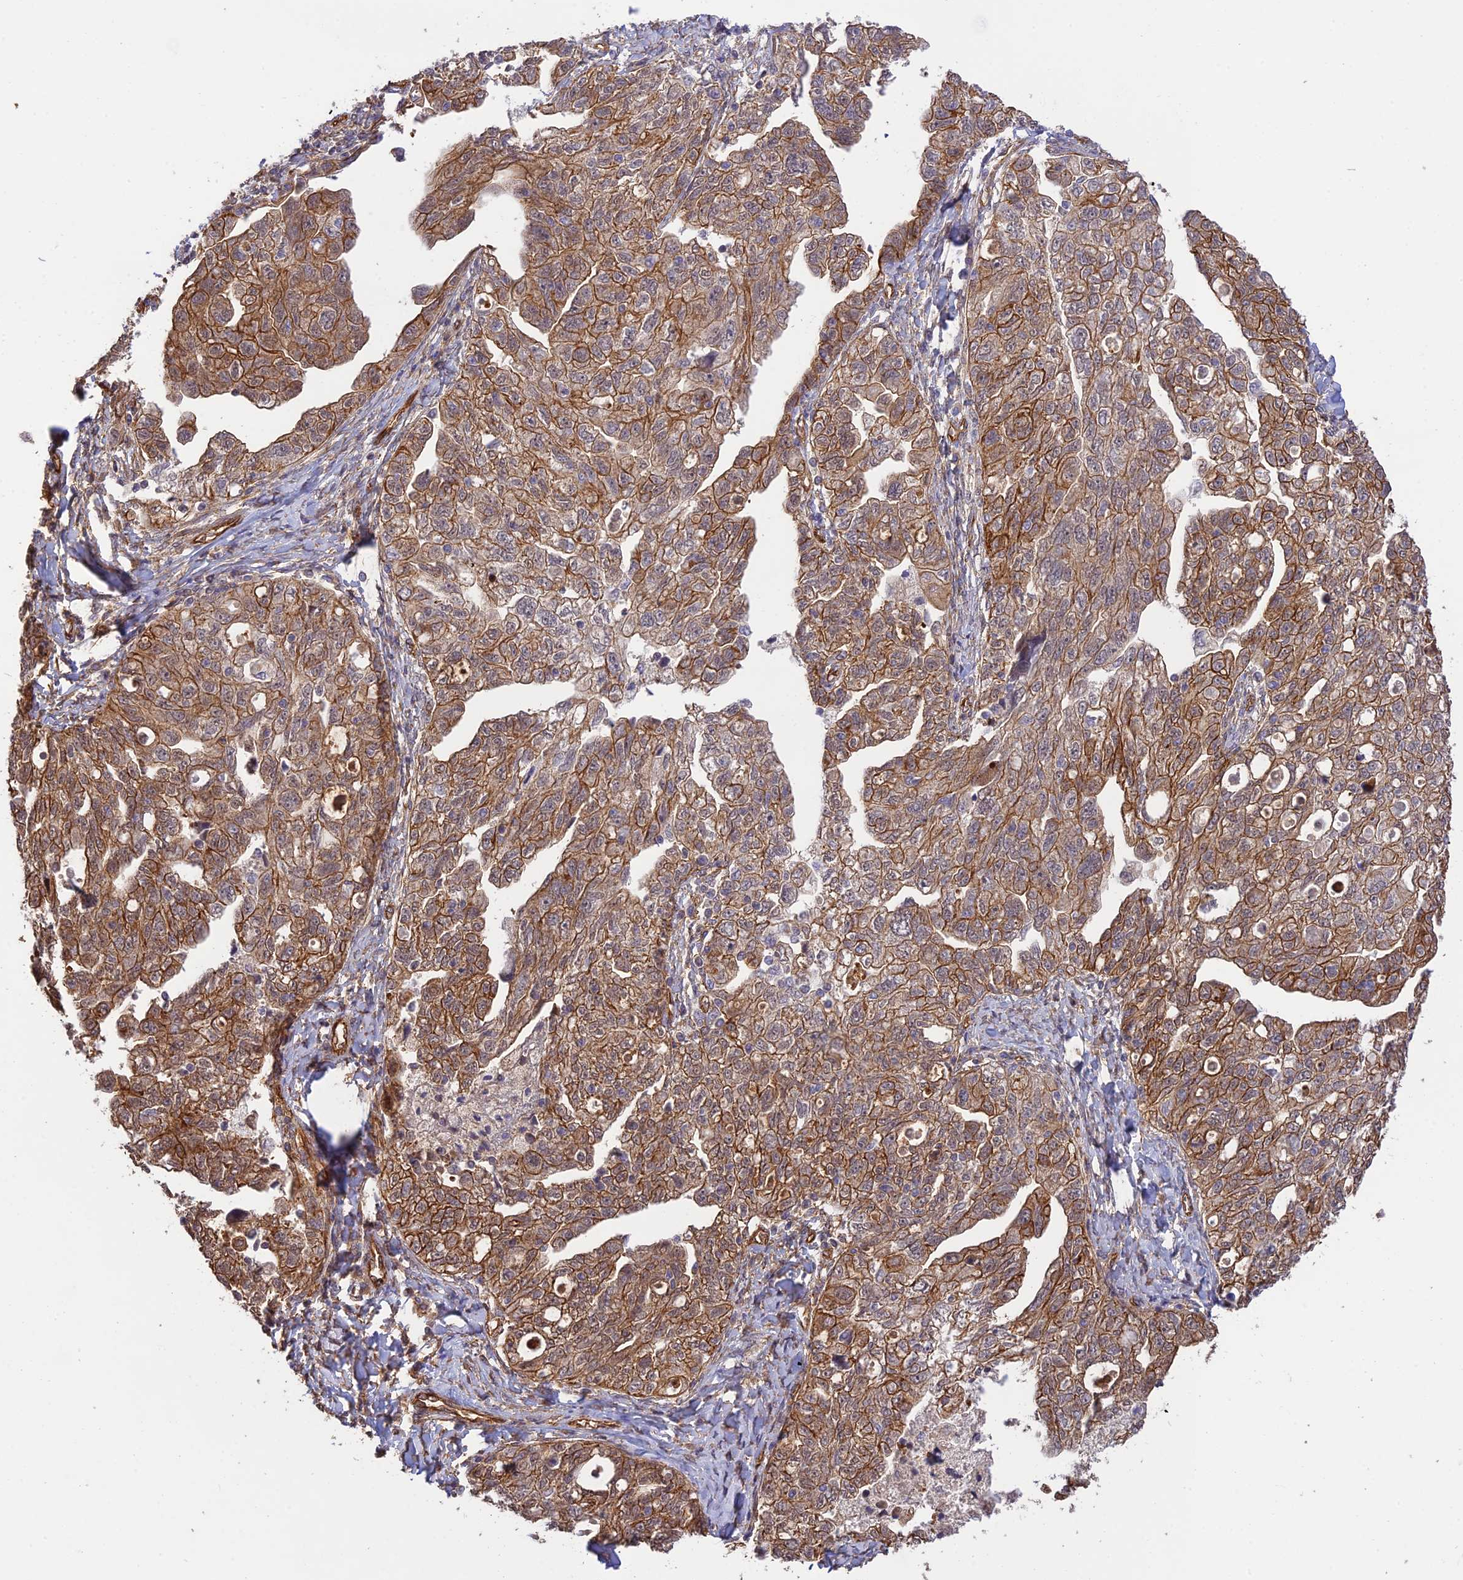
{"staining": {"intensity": "moderate", "quantity": ">75%", "location": "cytoplasmic/membranous"}, "tissue": "ovarian cancer", "cell_type": "Tumor cells", "image_type": "cancer", "snomed": [{"axis": "morphology", "description": "Carcinoma, NOS"}, {"axis": "morphology", "description": "Cystadenocarcinoma, serous, NOS"}, {"axis": "topography", "description": "Ovary"}], "caption": "This image exhibits serous cystadenocarcinoma (ovarian) stained with IHC to label a protein in brown. The cytoplasmic/membranous of tumor cells show moderate positivity for the protein. Nuclei are counter-stained blue.", "gene": "HOMER2", "patient": {"sex": "female", "age": 69}}